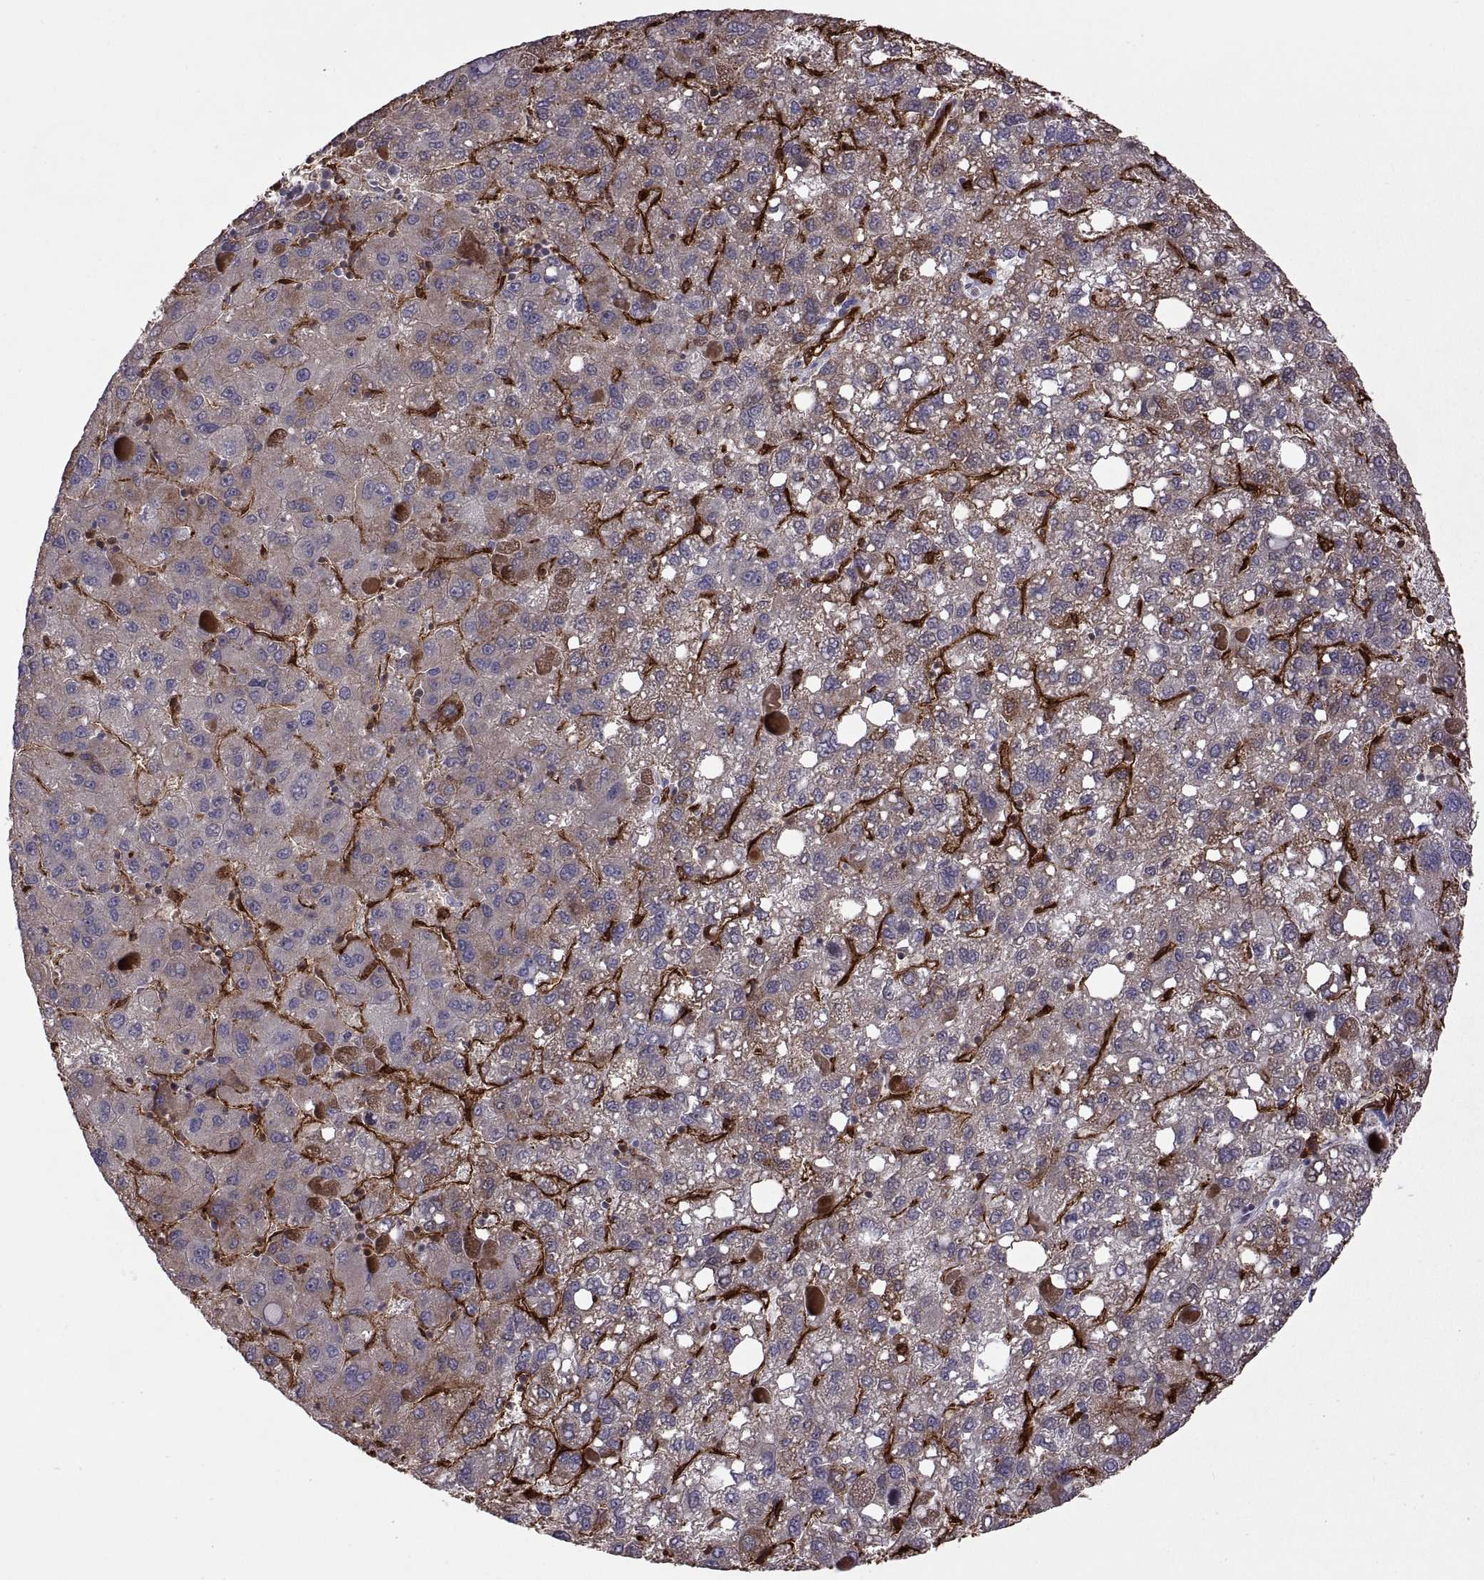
{"staining": {"intensity": "moderate", "quantity": "<25%", "location": "cytoplasmic/membranous"}, "tissue": "liver cancer", "cell_type": "Tumor cells", "image_type": "cancer", "snomed": [{"axis": "morphology", "description": "Carcinoma, Hepatocellular, NOS"}, {"axis": "topography", "description": "Liver"}], "caption": "Moderate cytoplasmic/membranous expression is appreciated in about <25% of tumor cells in hepatocellular carcinoma (liver). The protein is stained brown, and the nuclei are stained in blue (DAB (3,3'-diaminobenzidine) IHC with brightfield microscopy, high magnification).", "gene": "S100A10", "patient": {"sex": "female", "age": 82}}